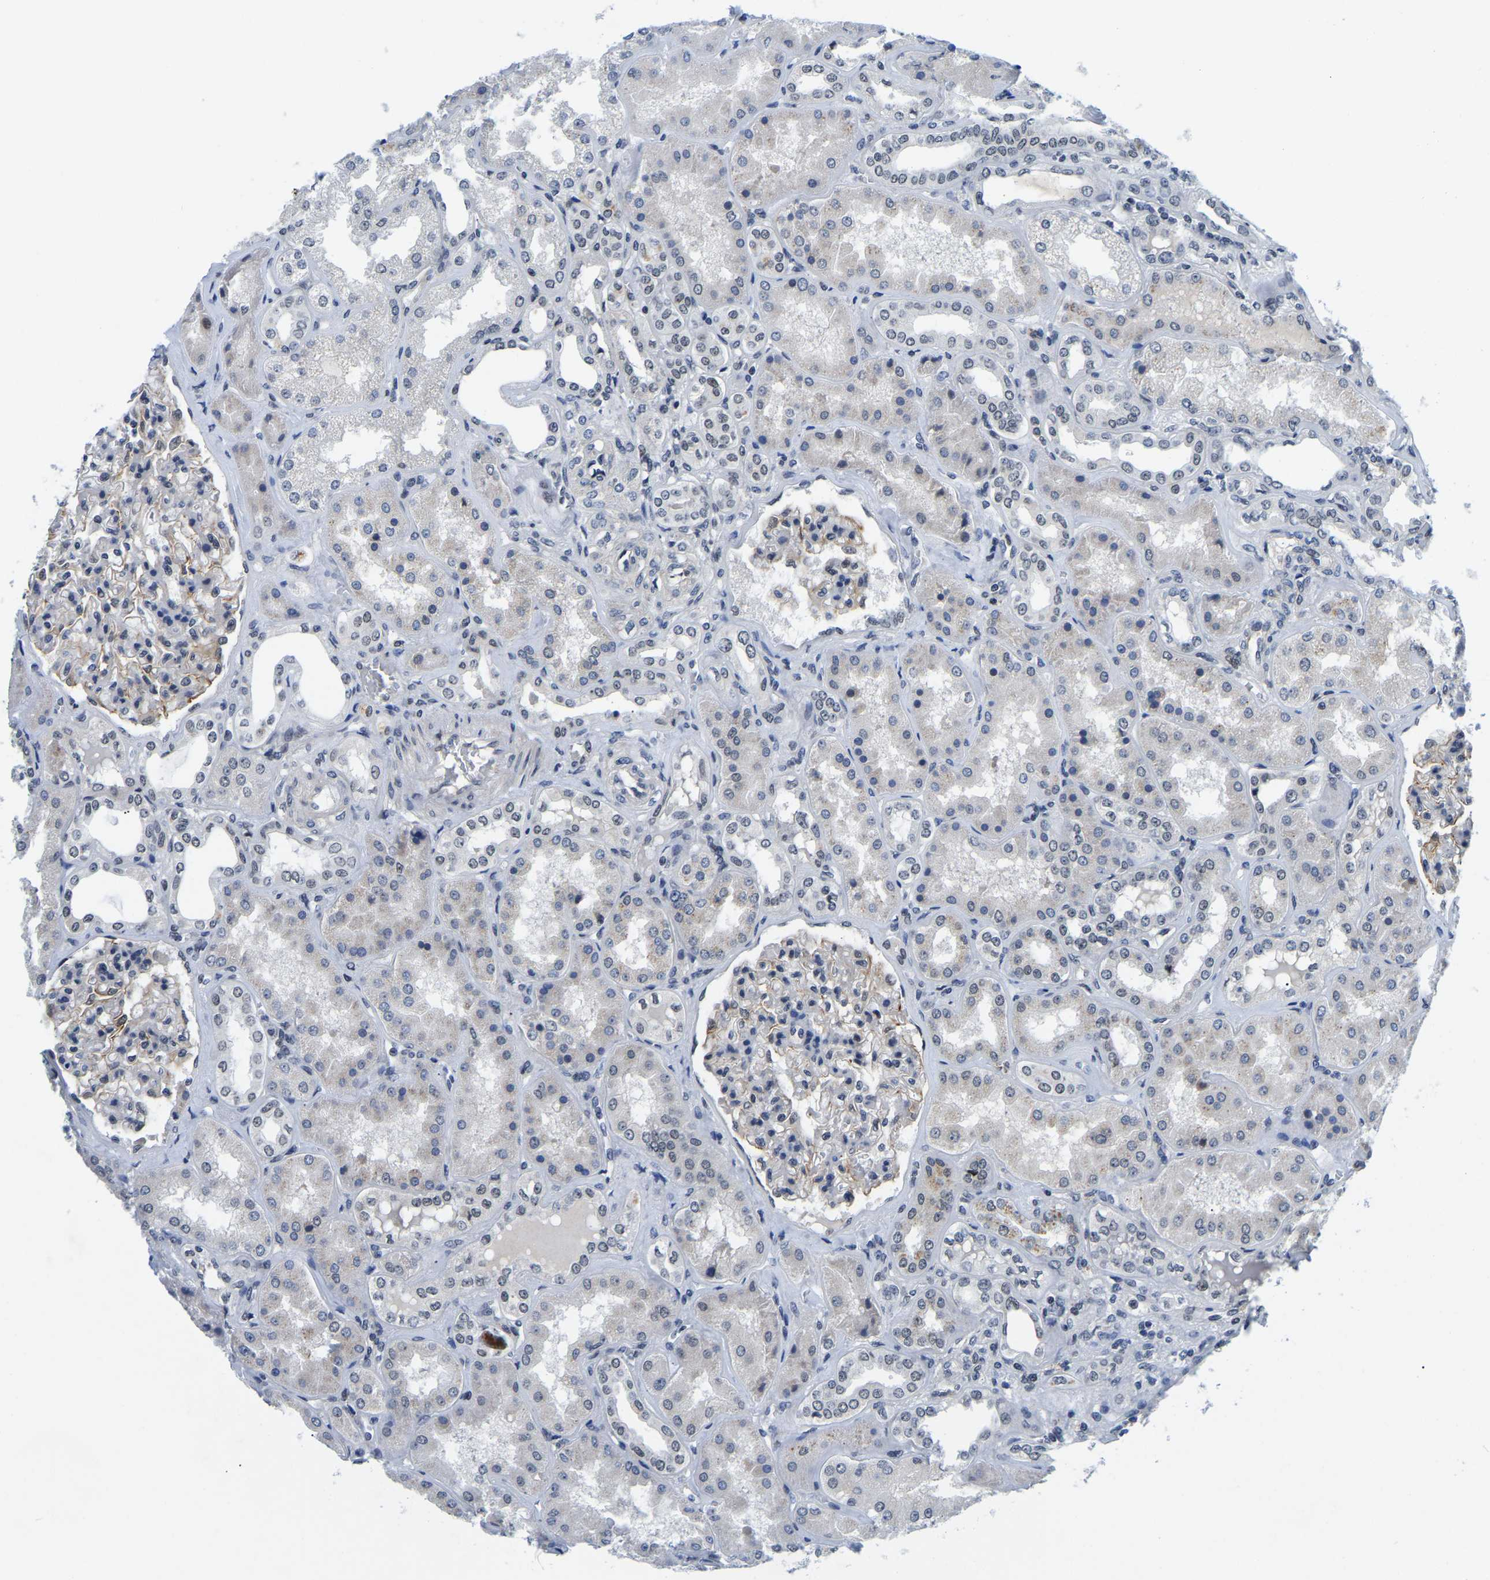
{"staining": {"intensity": "moderate", "quantity": "<25%", "location": "cytoplasmic/membranous"}, "tissue": "kidney", "cell_type": "Cells in glomeruli", "image_type": "normal", "snomed": [{"axis": "morphology", "description": "Normal tissue, NOS"}, {"axis": "topography", "description": "Kidney"}], "caption": "Protein staining of benign kidney reveals moderate cytoplasmic/membranous positivity in about <25% of cells in glomeruli.", "gene": "POLDIP3", "patient": {"sex": "female", "age": 56}}